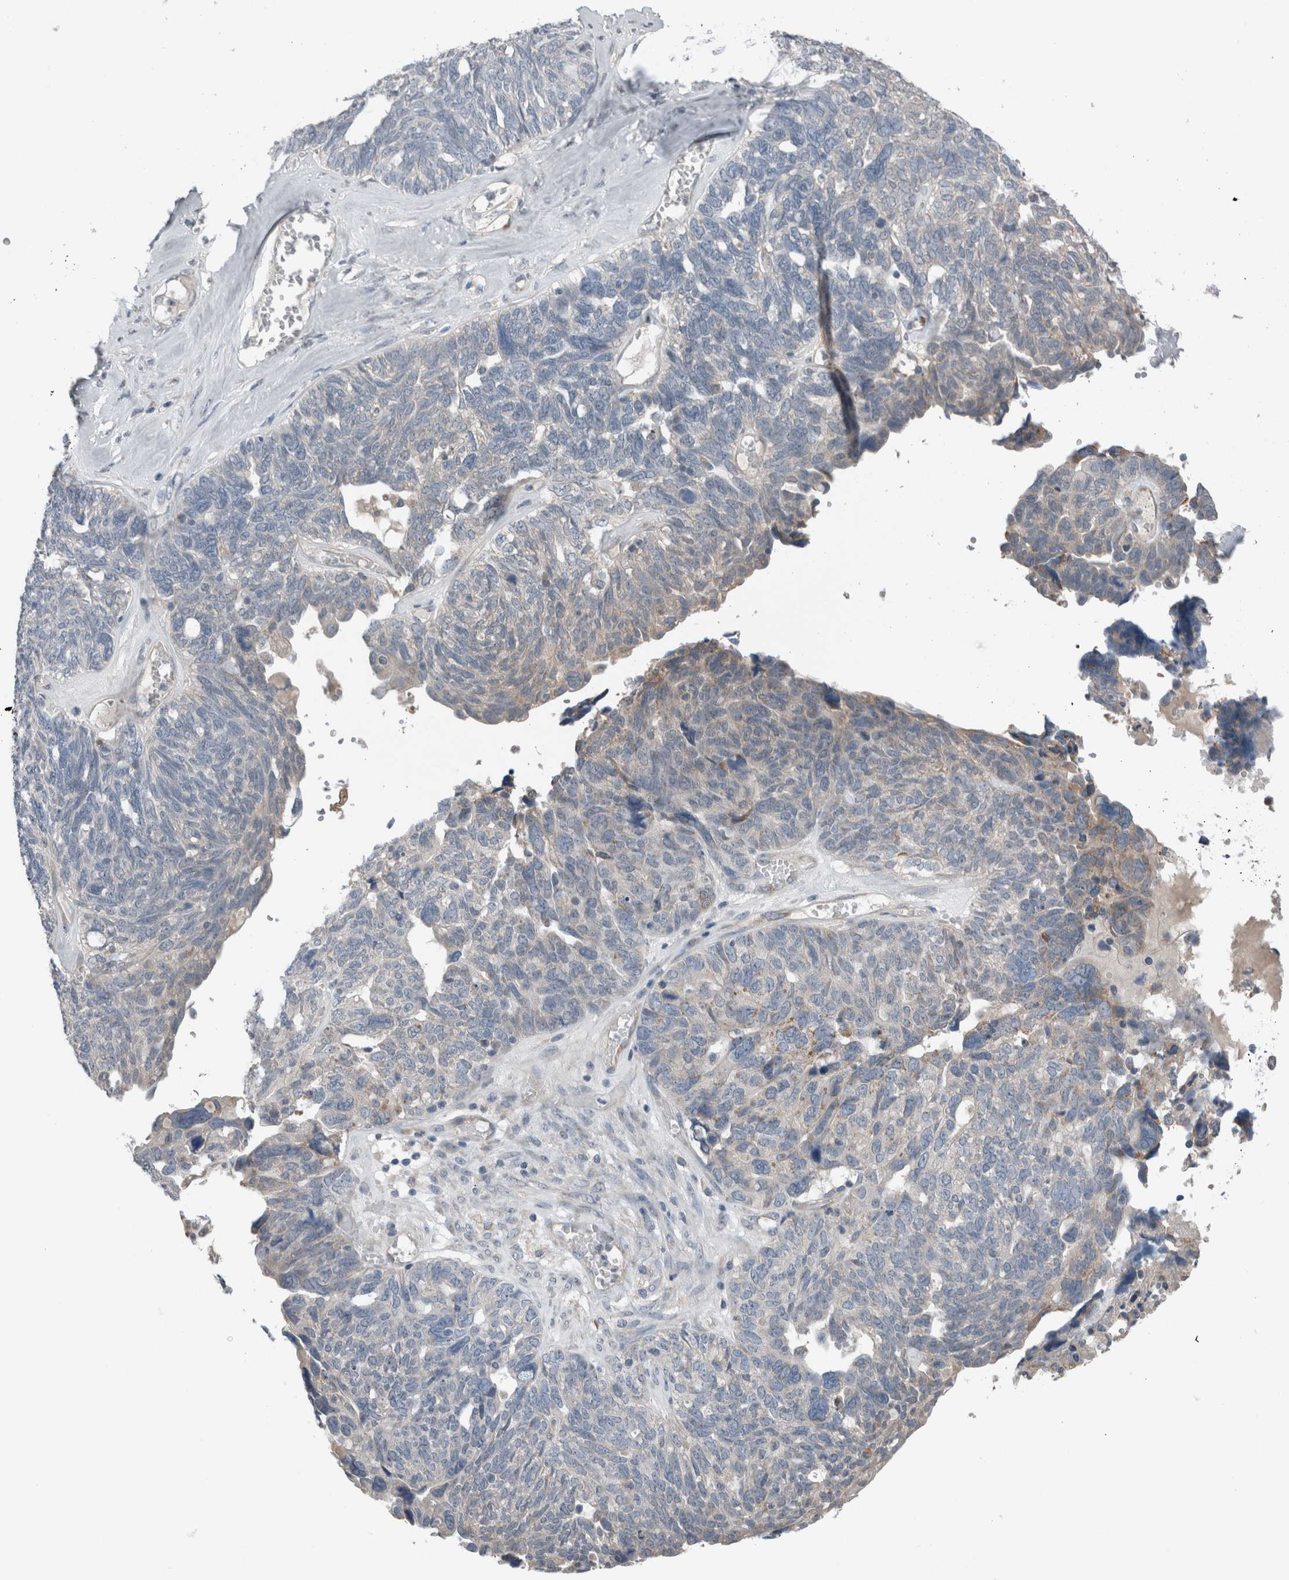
{"staining": {"intensity": "negative", "quantity": "none", "location": "none"}, "tissue": "ovarian cancer", "cell_type": "Tumor cells", "image_type": "cancer", "snomed": [{"axis": "morphology", "description": "Cystadenocarcinoma, serous, NOS"}, {"axis": "topography", "description": "Ovary"}], "caption": "Immunohistochemical staining of ovarian cancer (serous cystadenocarcinoma) shows no significant positivity in tumor cells.", "gene": "CRNN", "patient": {"sex": "female", "age": 79}}